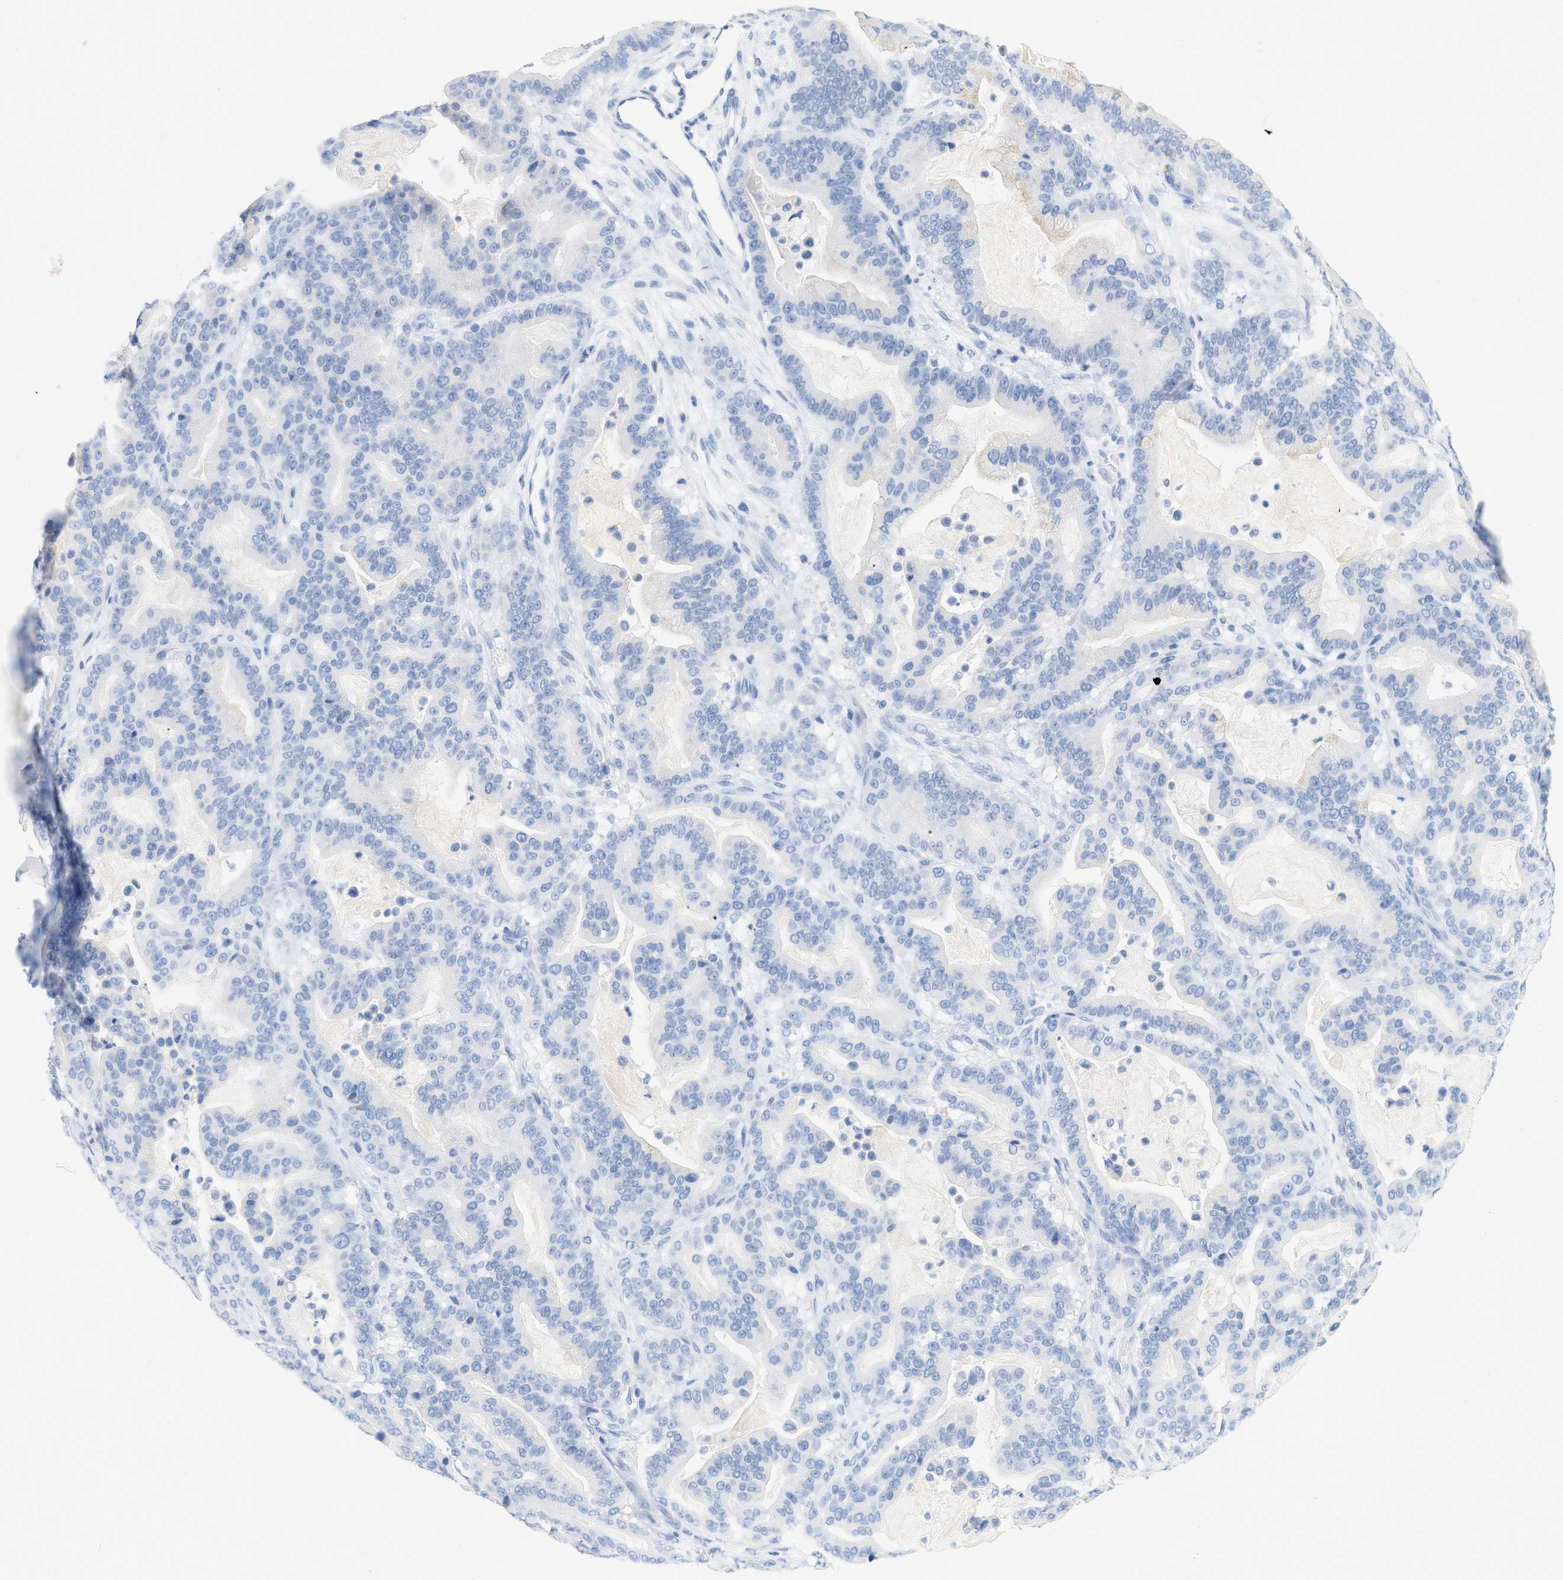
{"staining": {"intensity": "negative", "quantity": "none", "location": "none"}, "tissue": "pancreatic cancer", "cell_type": "Tumor cells", "image_type": "cancer", "snomed": [{"axis": "morphology", "description": "Adenocarcinoma, NOS"}, {"axis": "topography", "description": "Pancreas"}], "caption": "Immunohistochemistry (IHC) histopathology image of neoplastic tissue: human pancreatic cancer stained with DAB (3,3'-diaminobenzidine) displays no significant protein expression in tumor cells.", "gene": "PAPPA", "patient": {"sex": "male", "age": 63}}